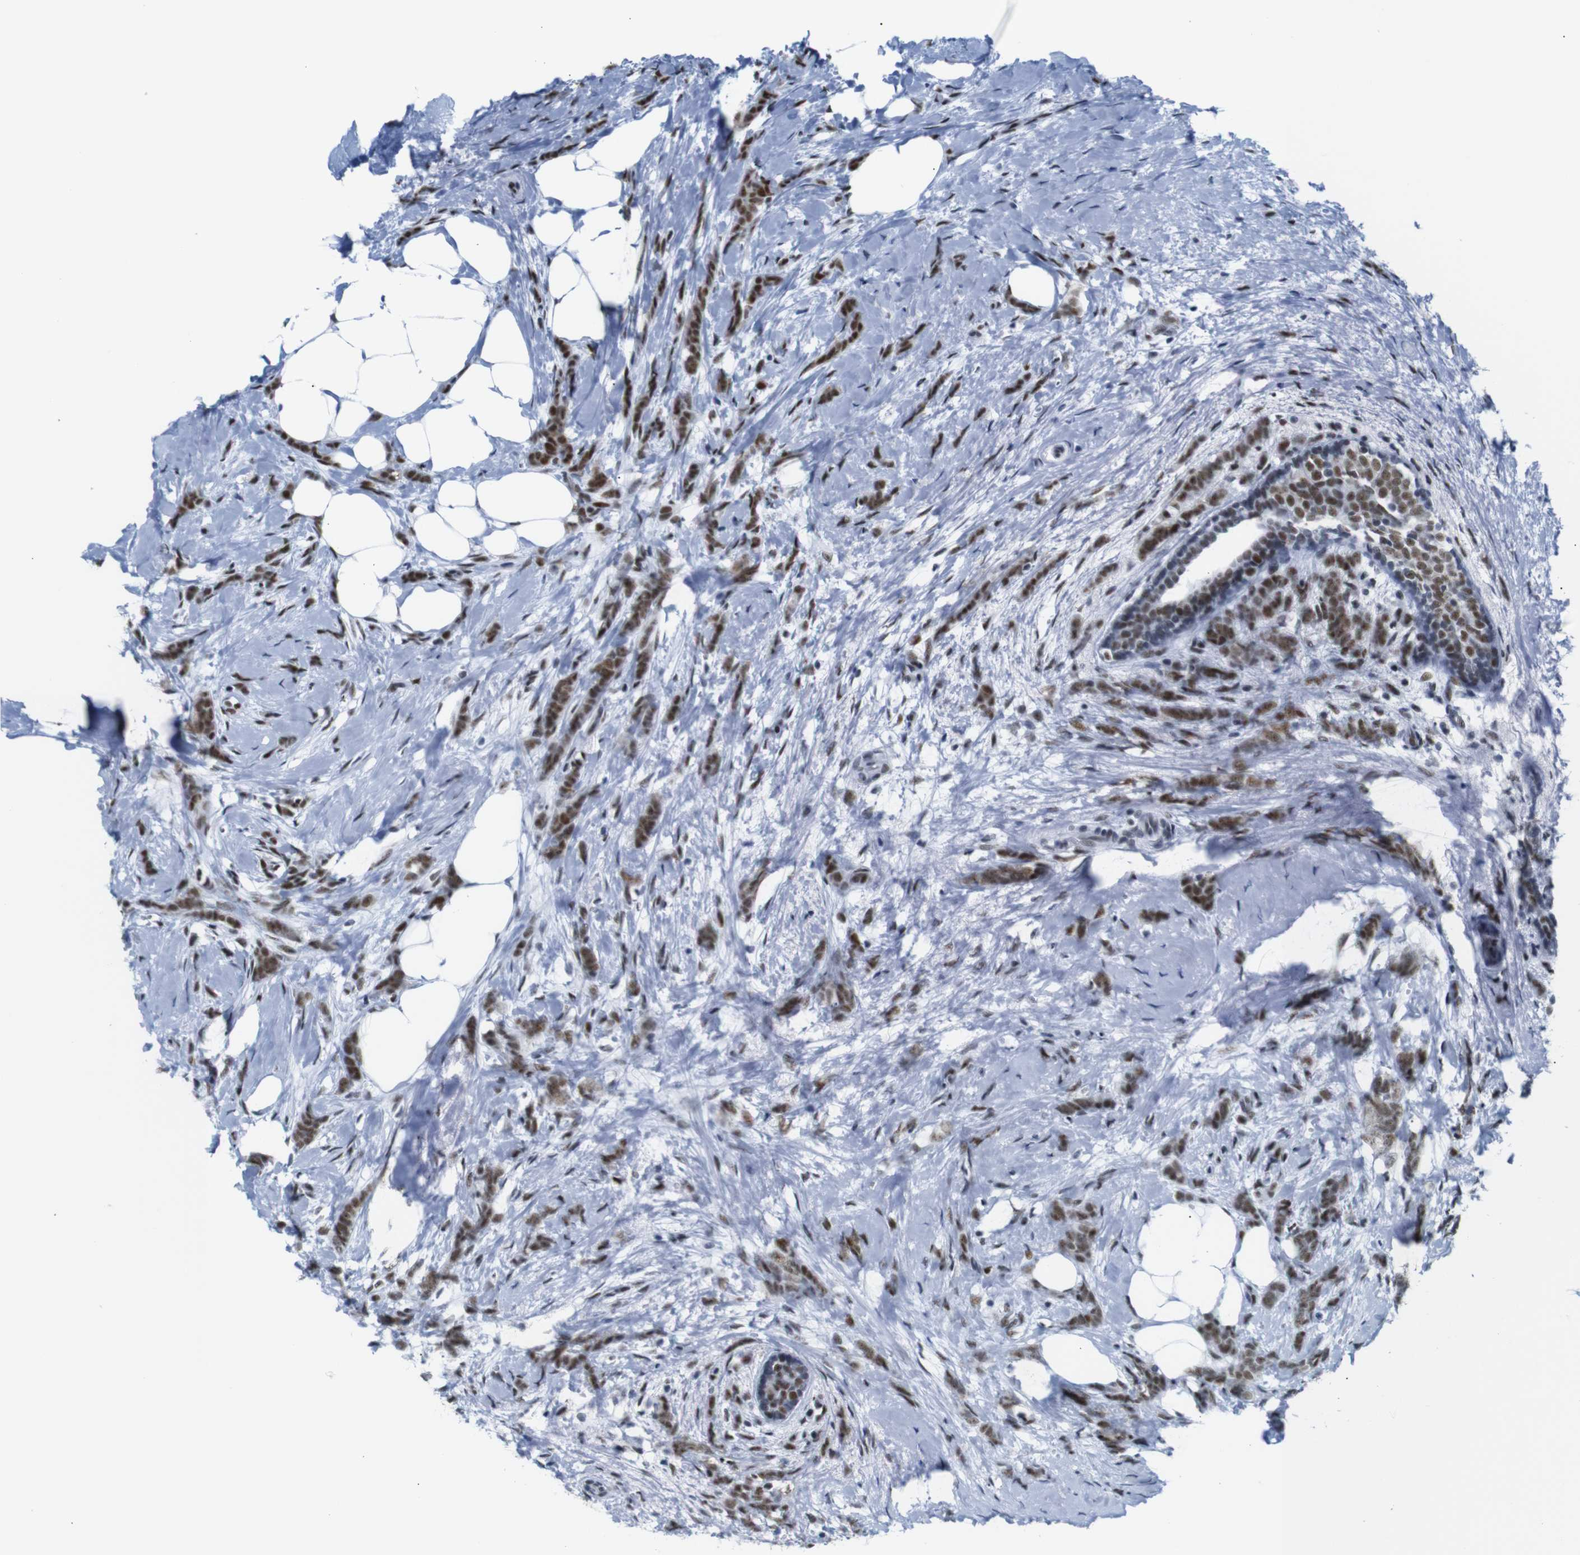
{"staining": {"intensity": "strong", "quantity": ">75%", "location": "nuclear"}, "tissue": "breast cancer", "cell_type": "Tumor cells", "image_type": "cancer", "snomed": [{"axis": "morphology", "description": "Lobular carcinoma, in situ"}, {"axis": "morphology", "description": "Lobular carcinoma"}, {"axis": "topography", "description": "Breast"}], "caption": "Breast cancer (lobular carcinoma in situ) stained for a protein (brown) displays strong nuclear positive expression in about >75% of tumor cells.", "gene": "TRA2B", "patient": {"sex": "female", "age": 41}}